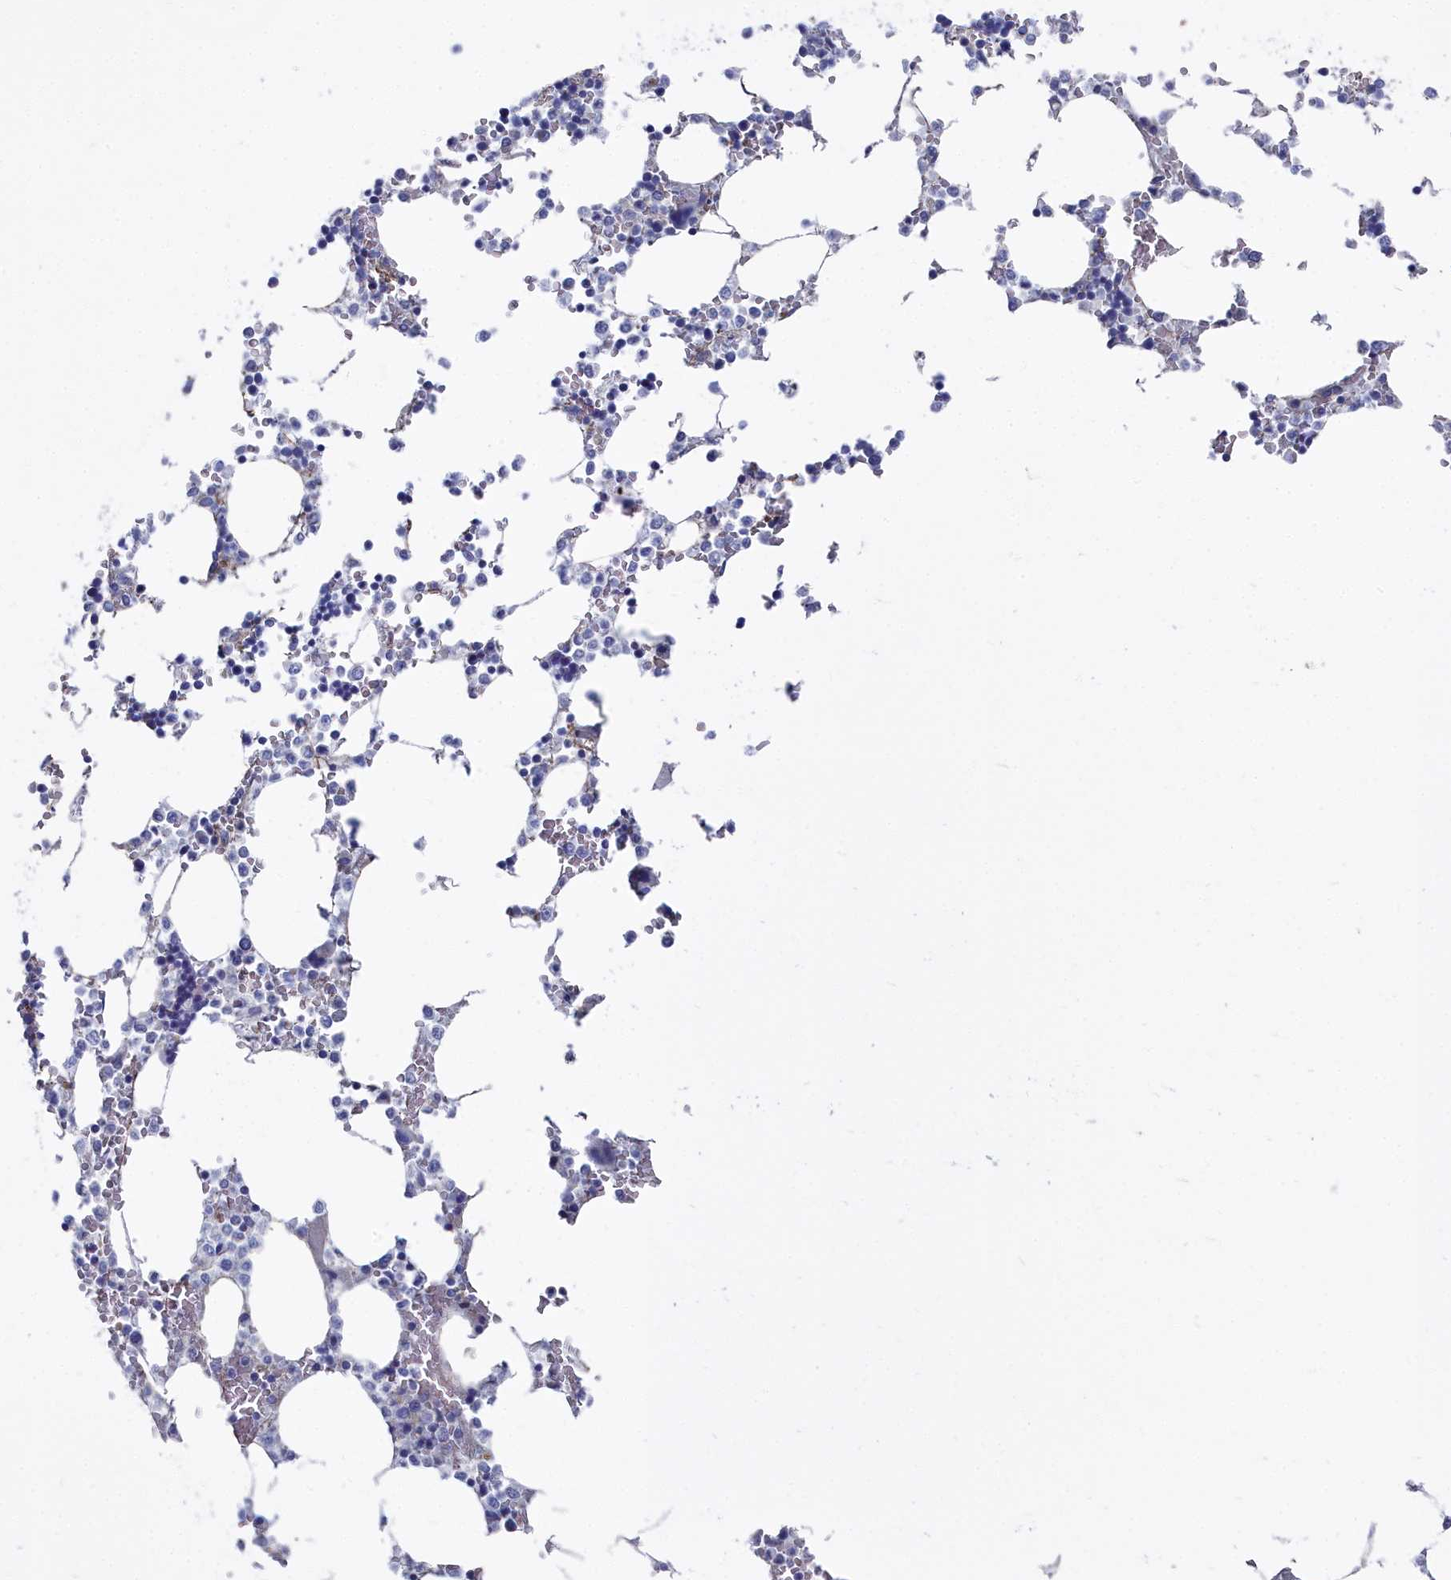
{"staining": {"intensity": "weak", "quantity": "<25%", "location": "cytoplasmic/membranous"}, "tissue": "bone marrow", "cell_type": "Hematopoietic cells", "image_type": "normal", "snomed": [{"axis": "morphology", "description": "Normal tissue, NOS"}, {"axis": "topography", "description": "Bone marrow"}], "caption": "Protein analysis of unremarkable bone marrow reveals no significant staining in hematopoietic cells.", "gene": "SHISAL2A", "patient": {"sex": "male", "age": 64}}